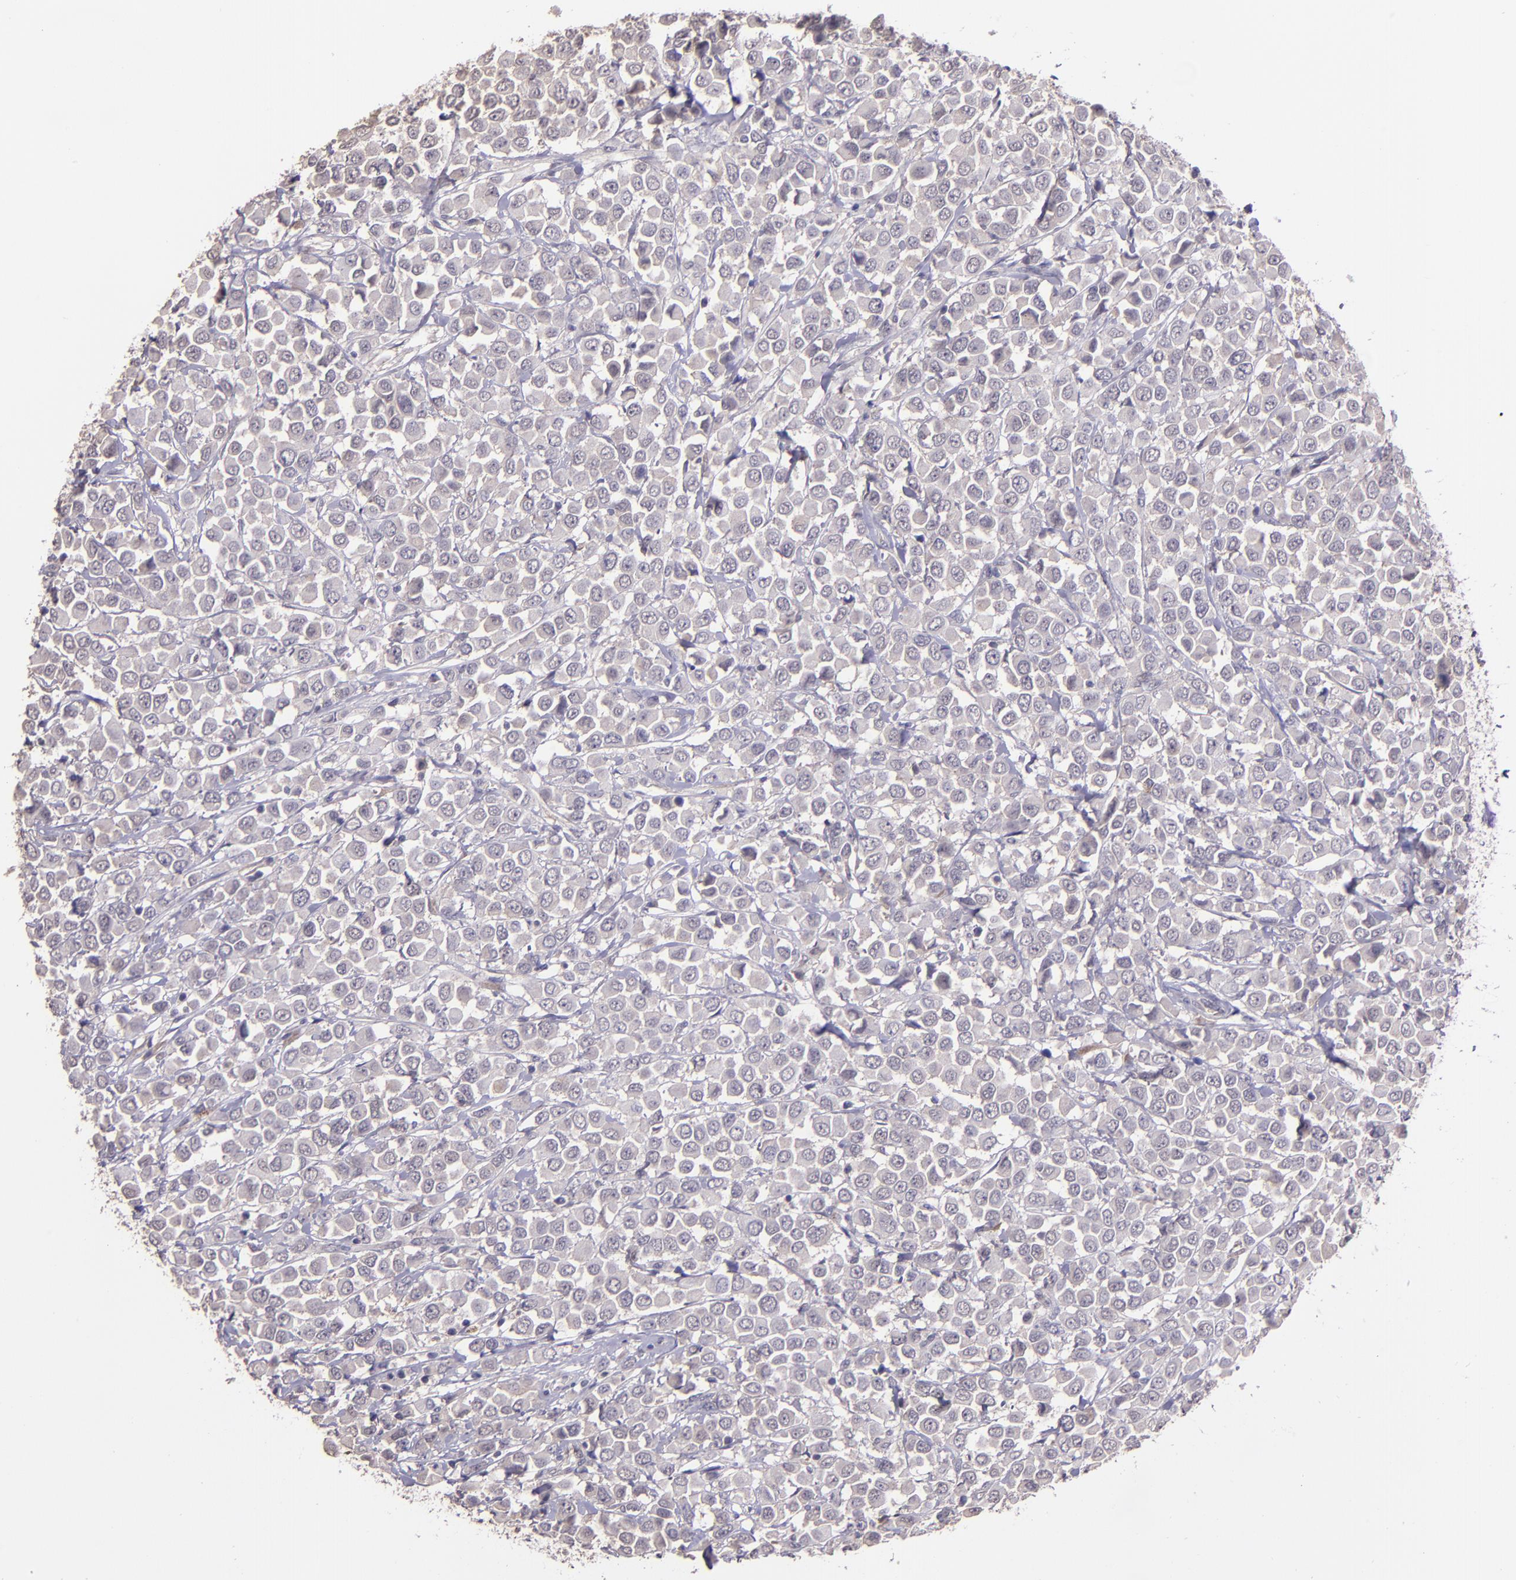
{"staining": {"intensity": "weak", "quantity": "25%-75%", "location": "cytoplasmic/membranous"}, "tissue": "breast cancer", "cell_type": "Tumor cells", "image_type": "cancer", "snomed": [{"axis": "morphology", "description": "Duct carcinoma"}, {"axis": "topography", "description": "Breast"}], "caption": "Protein staining demonstrates weak cytoplasmic/membranous positivity in about 25%-75% of tumor cells in breast cancer.", "gene": "TAF7L", "patient": {"sex": "female", "age": 61}}